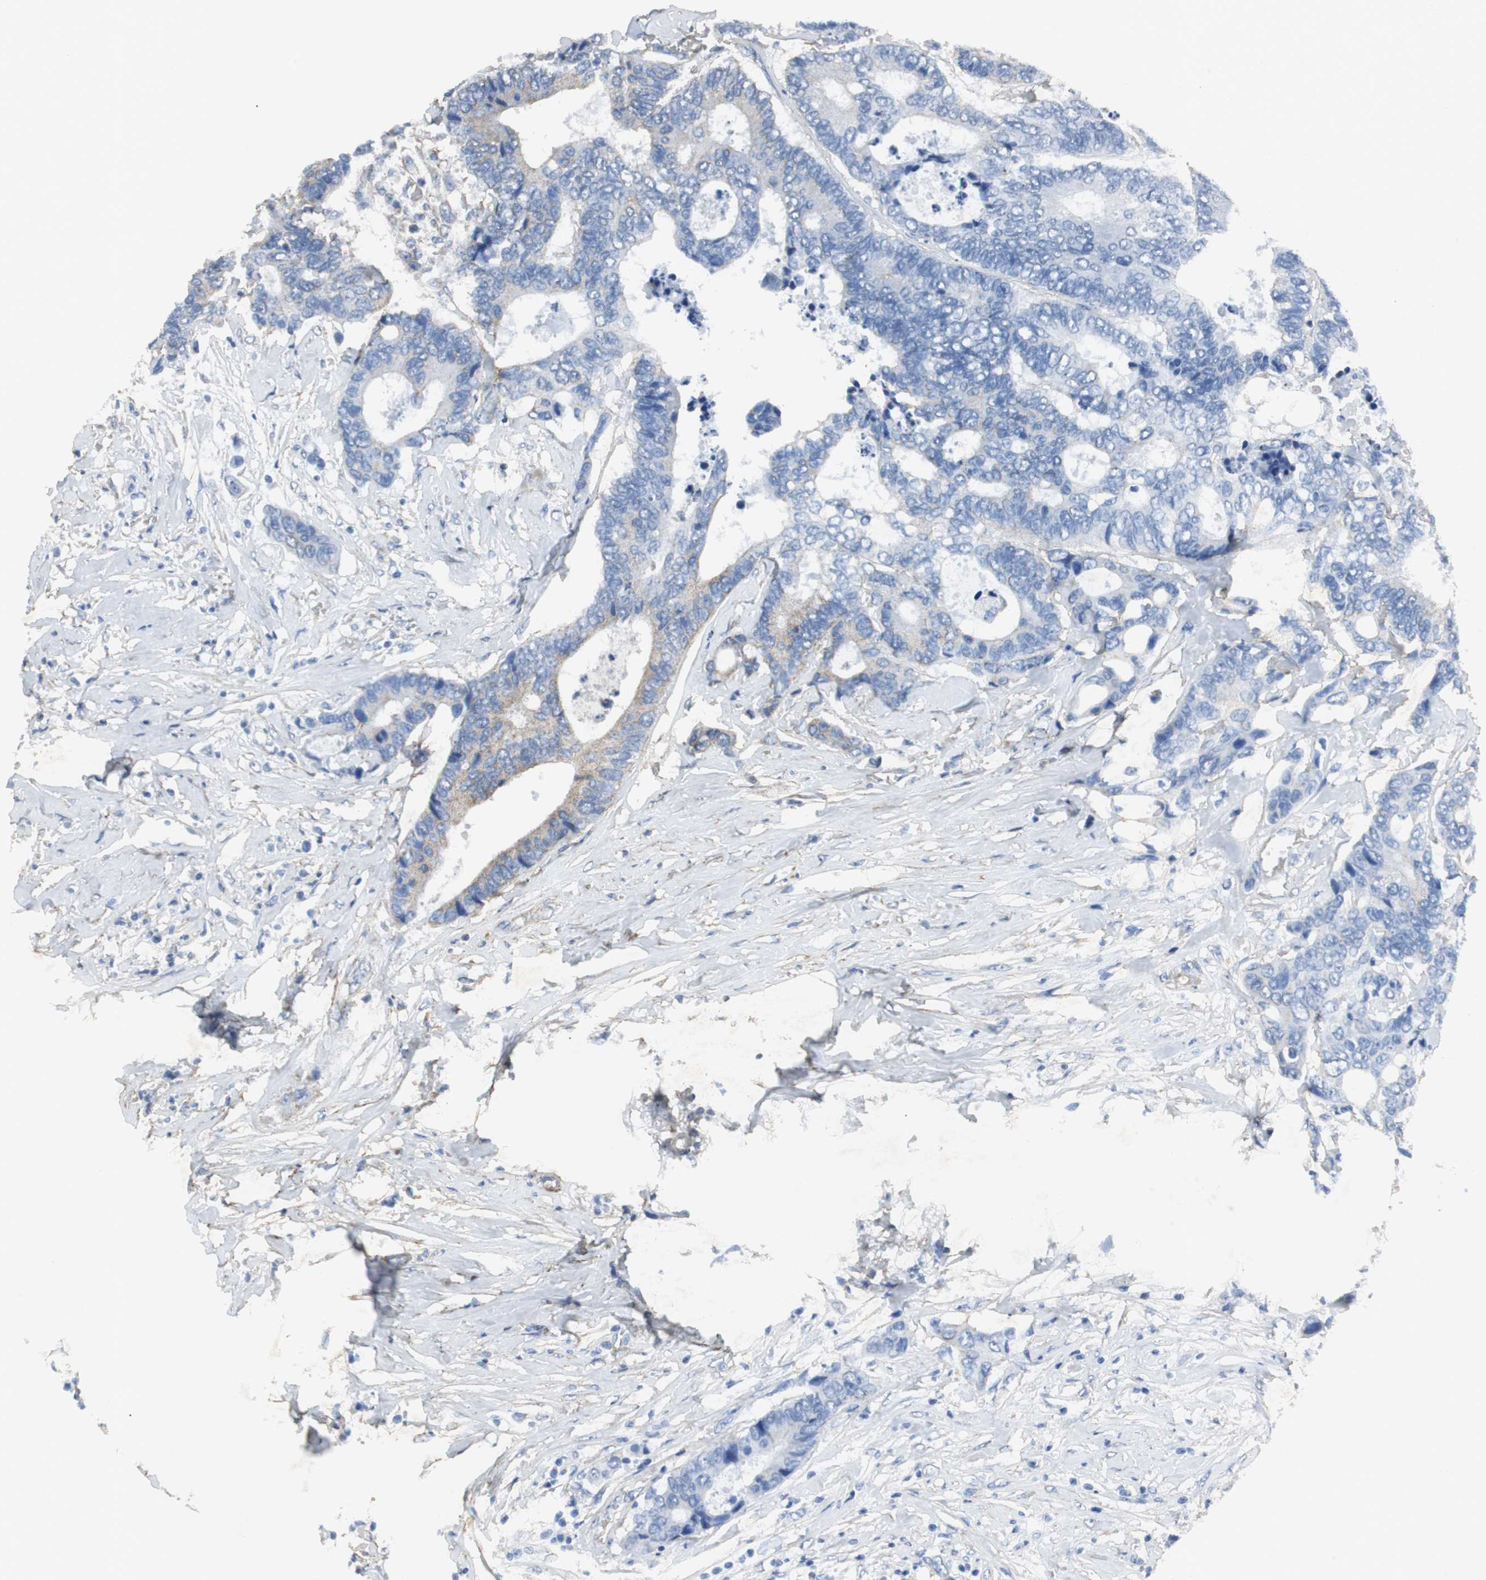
{"staining": {"intensity": "weak", "quantity": "<25%", "location": "cytoplasmic/membranous"}, "tissue": "colorectal cancer", "cell_type": "Tumor cells", "image_type": "cancer", "snomed": [{"axis": "morphology", "description": "Adenocarcinoma, NOS"}, {"axis": "topography", "description": "Rectum"}], "caption": "The immunohistochemistry micrograph has no significant expression in tumor cells of colorectal cancer tissue.", "gene": "NNT", "patient": {"sex": "male", "age": 55}}